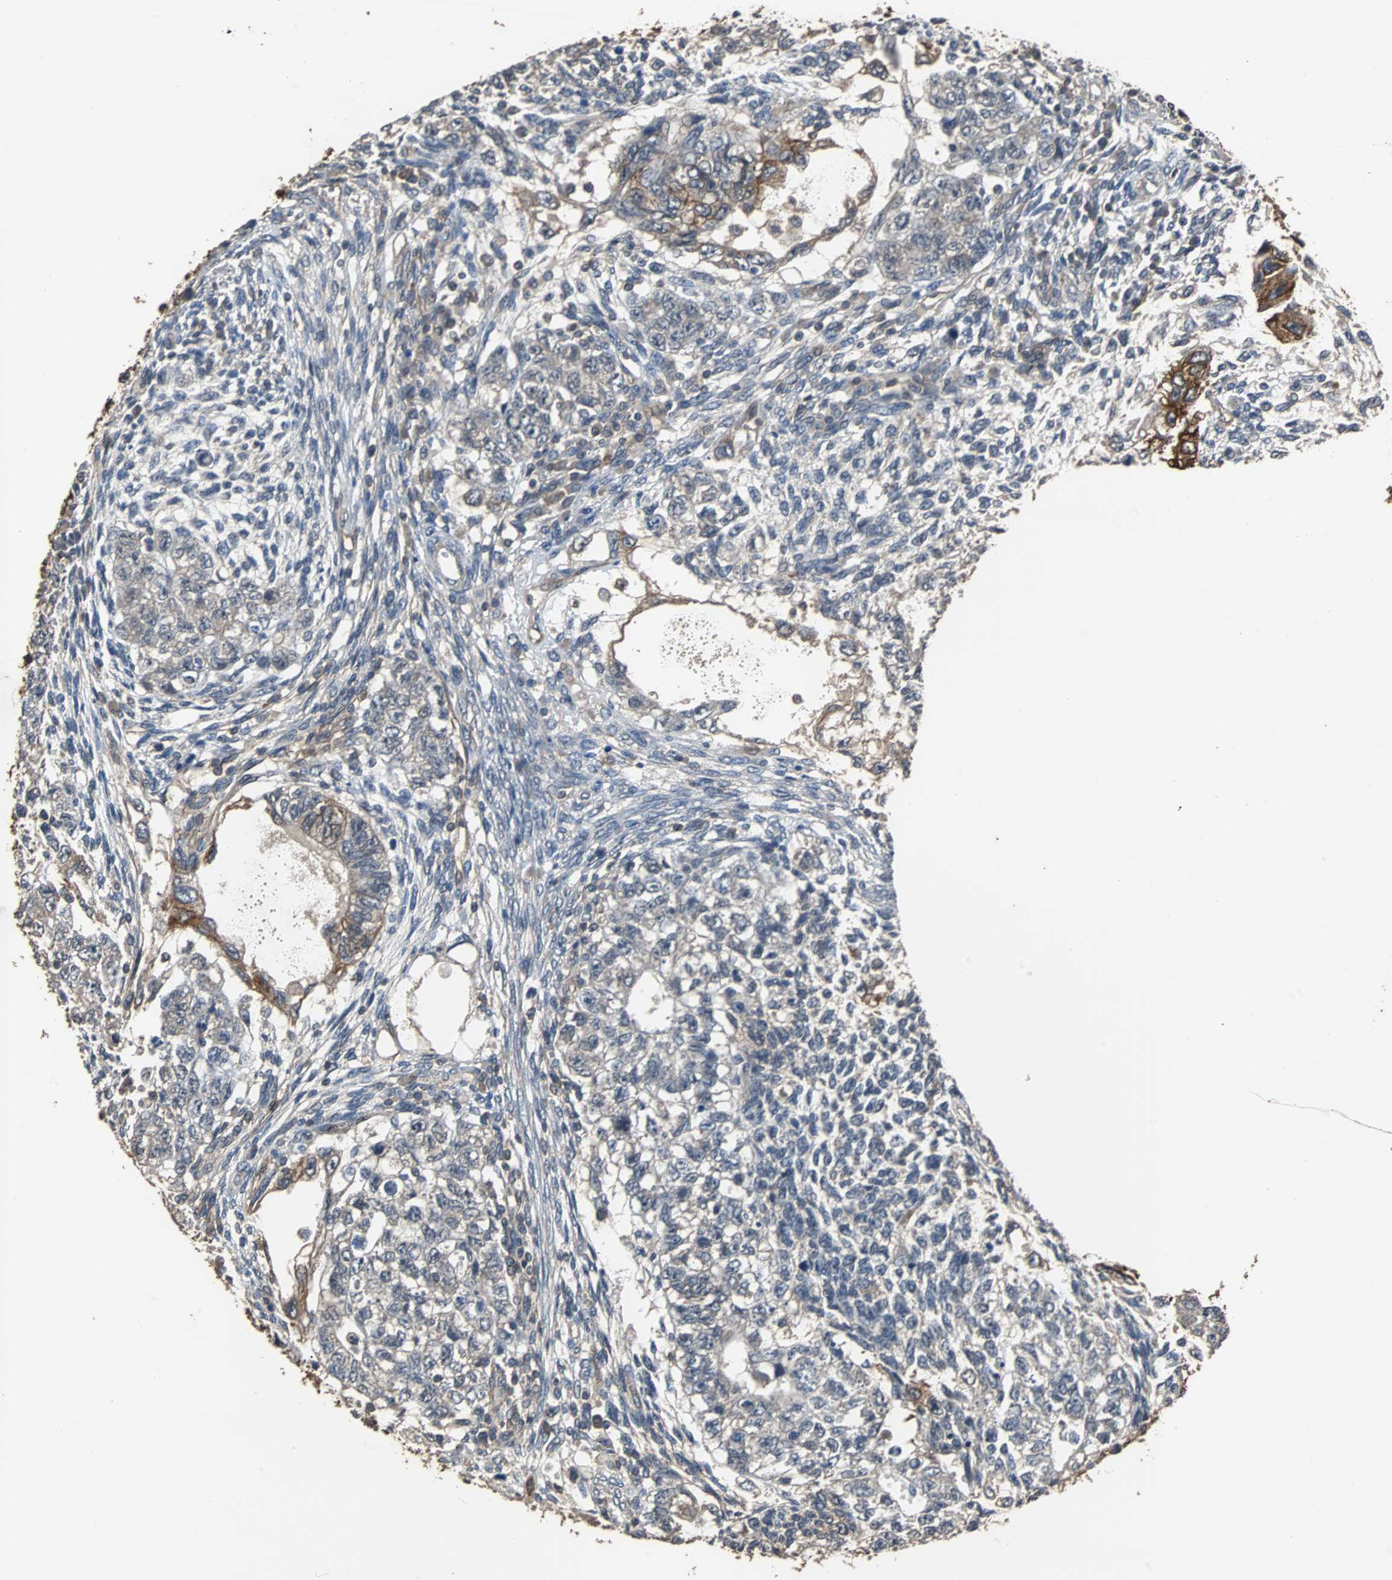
{"staining": {"intensity": "moderate", "quantity": "<25%", "location": "cytoplasmic/membranous"}, "tissue": "testis cancer", "cell_type": "Tumor cells", "image_type": "cancer", "snomed": [{"axis": "morphology", "description": "Normal tissue, NOS"}, {"axis": "morphology", "description": "Carcinoma, Embryonal, NOS"}, {"axis": "topography", "description": "Testis"}], "caption": "Moderate cytoplasmic/membranous staining for a protein is identified in approximately <25% of tumor cells of testis embryonal carcinoma using immunohistochemistry.", "gene": "NDRG1", "patient": {"sex": "male", "age": 36}}